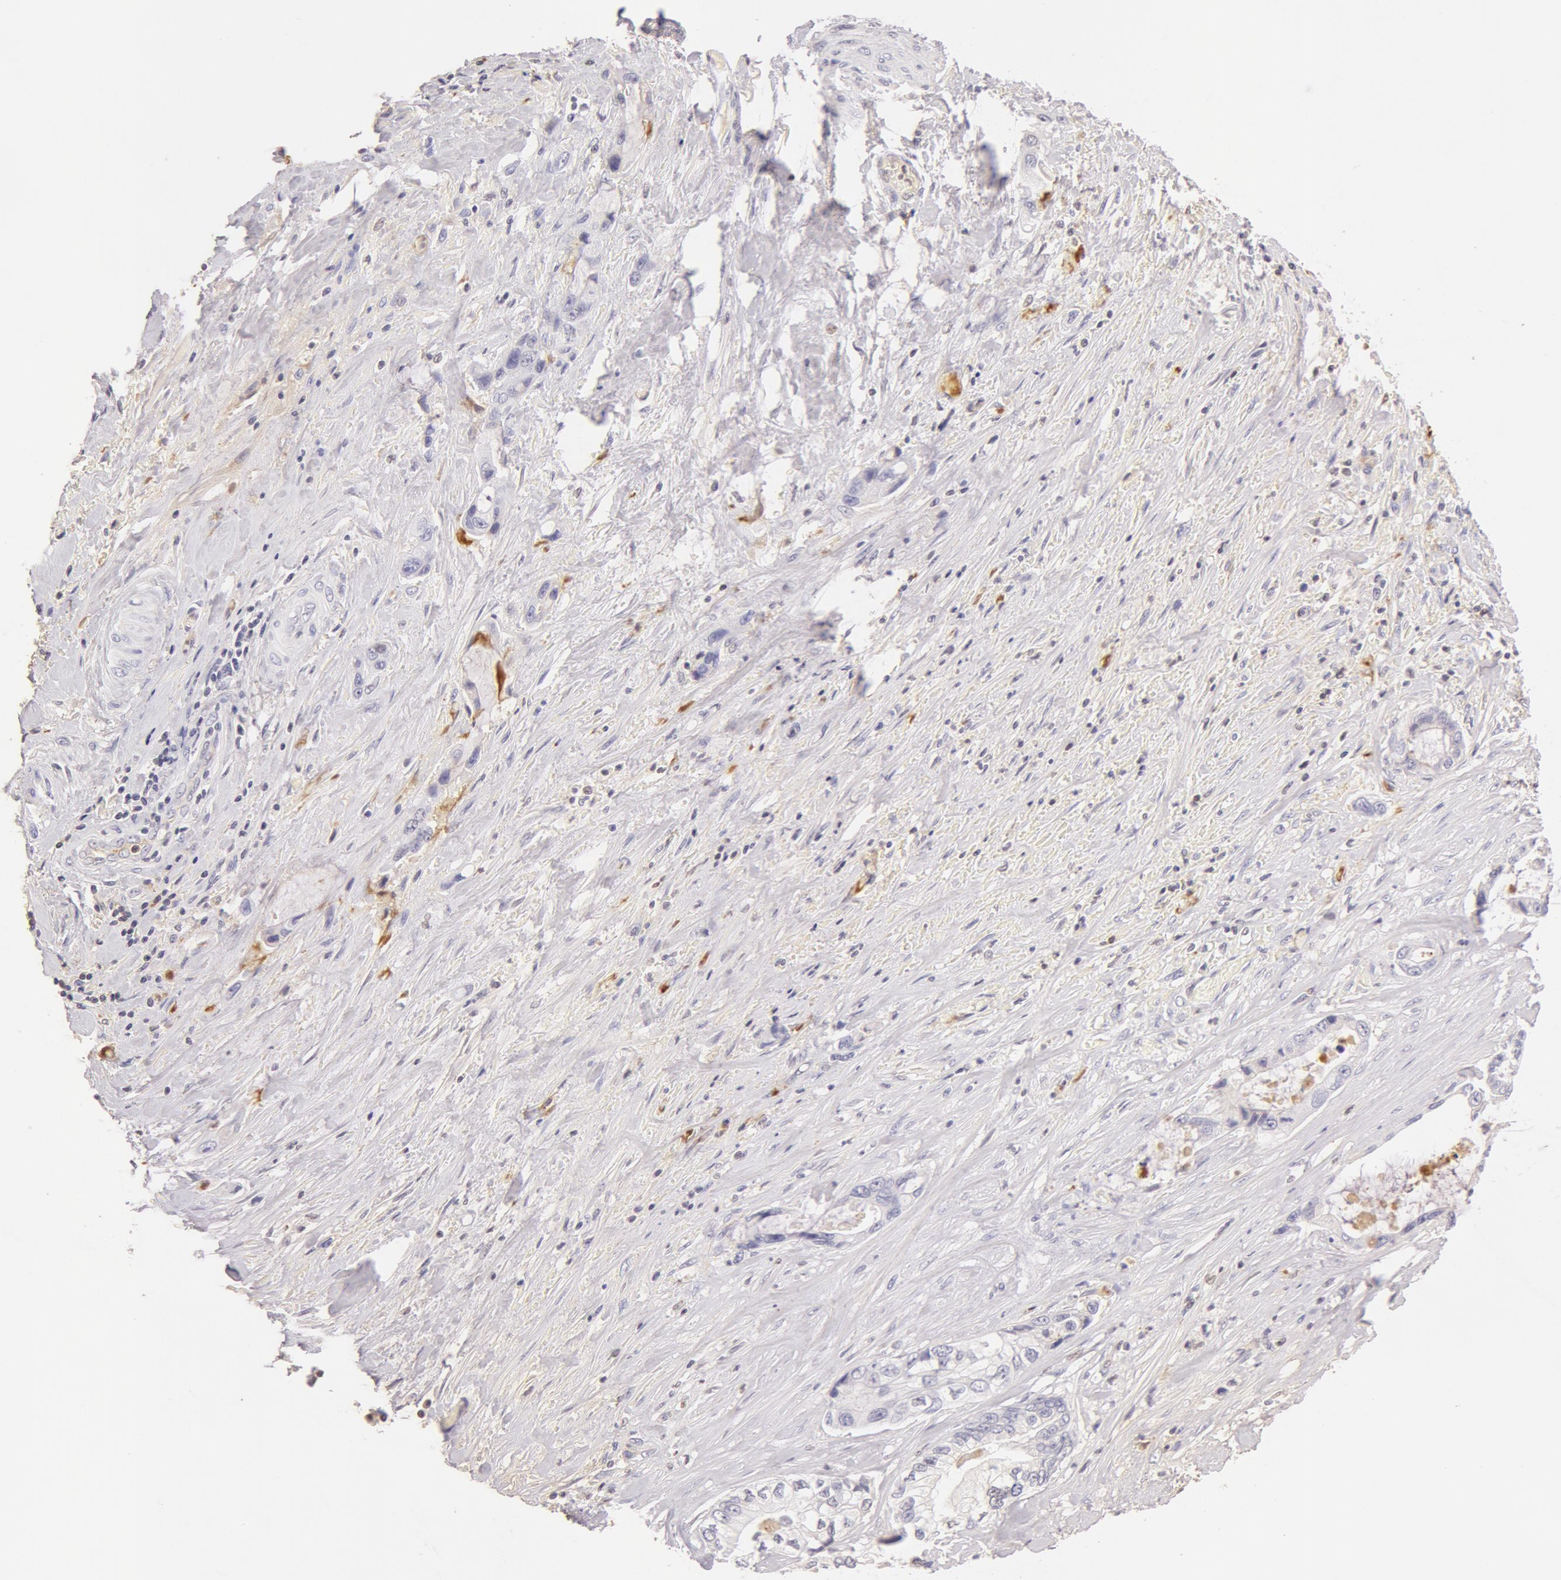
{"staining": {"intensity": "weak", "quantity": "<25%", "location": "cytoplasmic/membranous"}, "tissue": "pancreatic cancer", "cell_type": "Tumor cells", "image_type": "cancer", "snomed": [{"axis": "morphology", "description": "Adenocarcinoma, NOS"}, {"axis": "topography", "description": "Pancreas"}, {"axis": "topography", "description": "Stomach, upper"}], "caption": "A high-resolution photomicrograph shows immunohistochemistry staining of adenocarcinoma (pancreatic), which displays no significant staining in tumor cells.", "gene": "AHSG", "patient": {"sex": "male", "age": 77}}